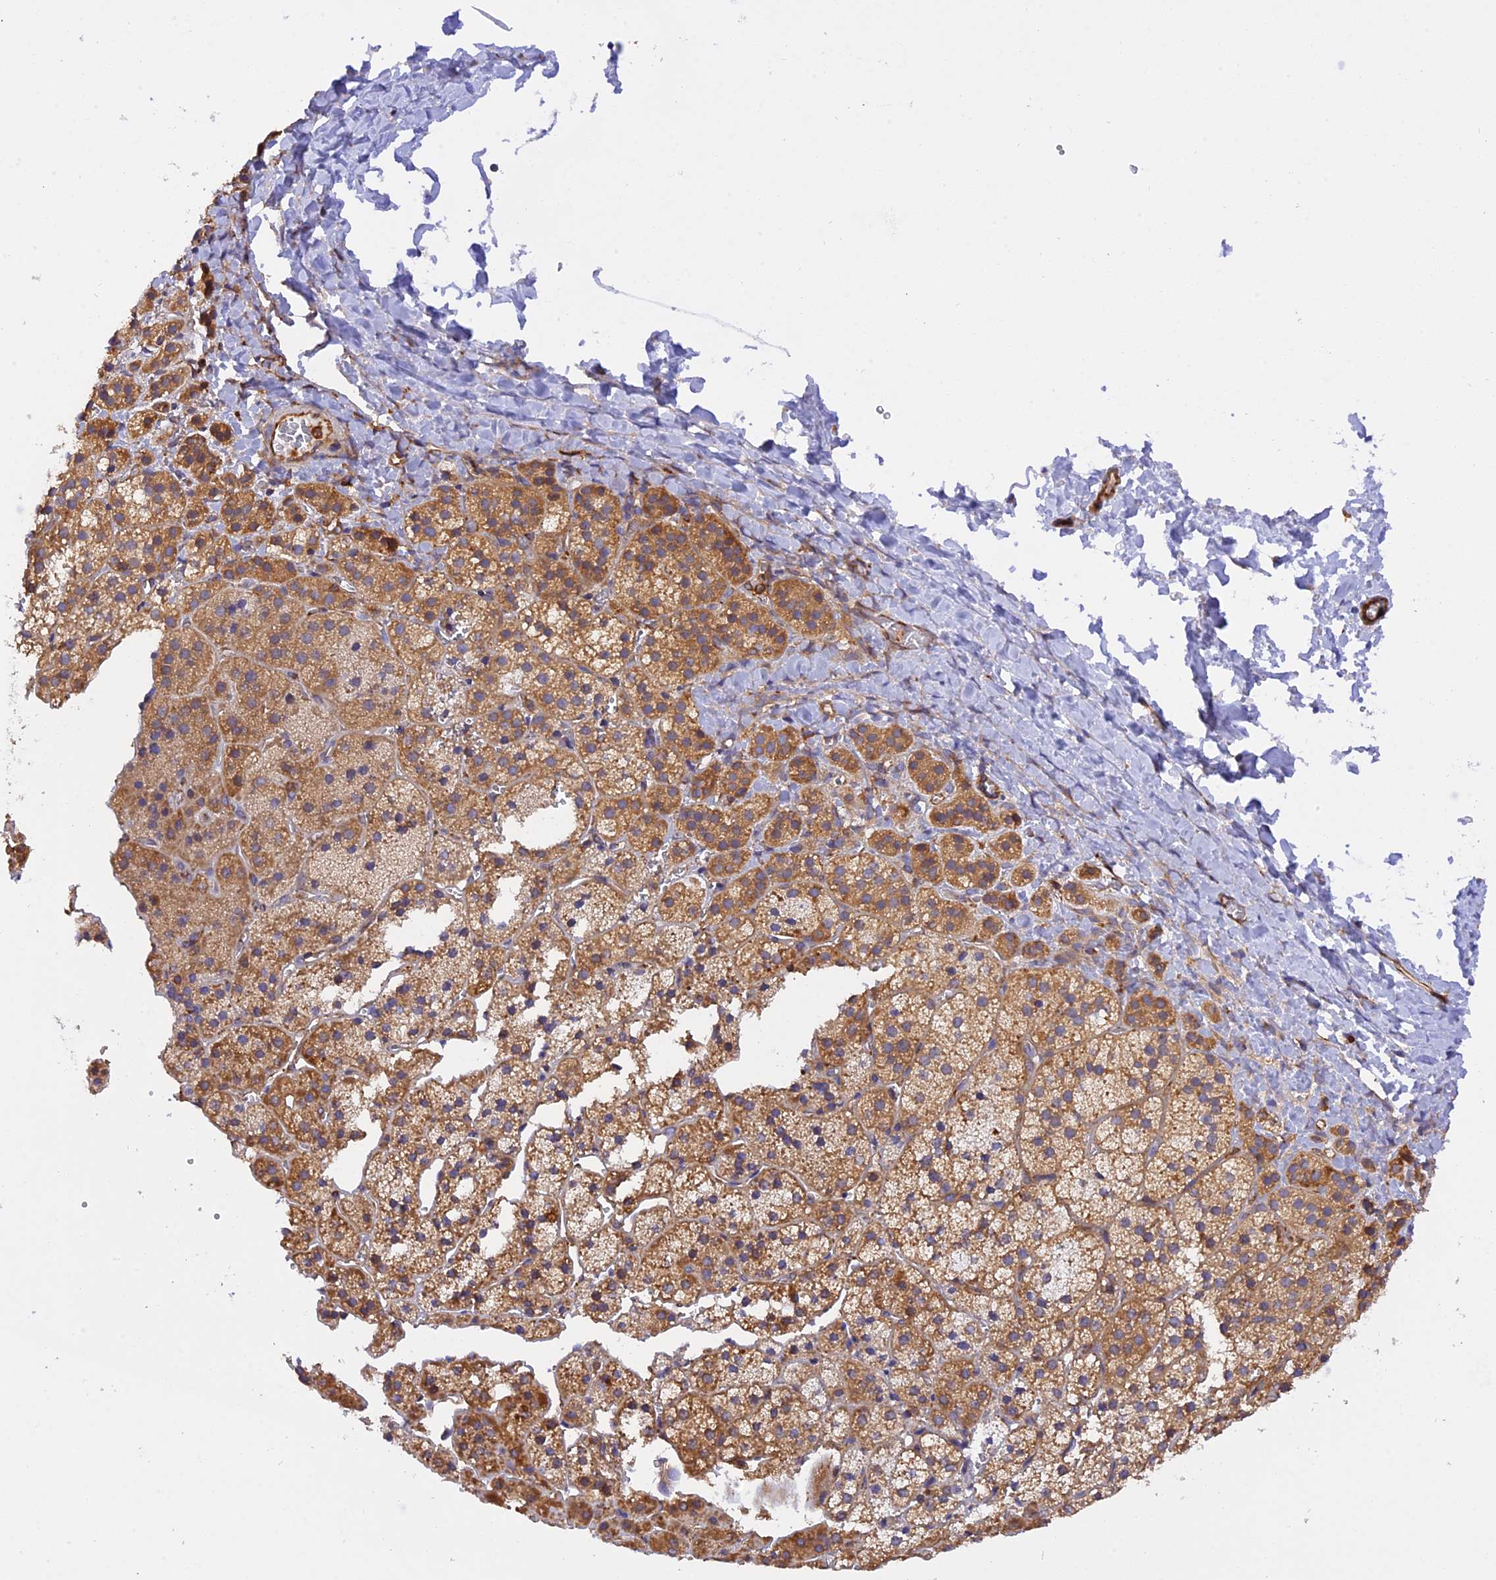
{"staining": {"intensity": "moderate", "quantity": ">75%", "location": "cytoplasmic/membranous"}, "tissue": "adrenal gland", "cell_type": "Glandular cells", "image_type": "normal", "snomed": [{"axis": "morphology", "description": "Normal tissue, NOS"}, {"axis": "topography", "description": "Adrenal gland"}], "caption": "An image showing moderate cytoplasmic/membranous staining in approximately >75% of glandular cells in normal adrenal gland, as visualized by brown immunohistochemical staining.", "gene": "C5orf22", "patient": {"sex": "female", "age": 44}}